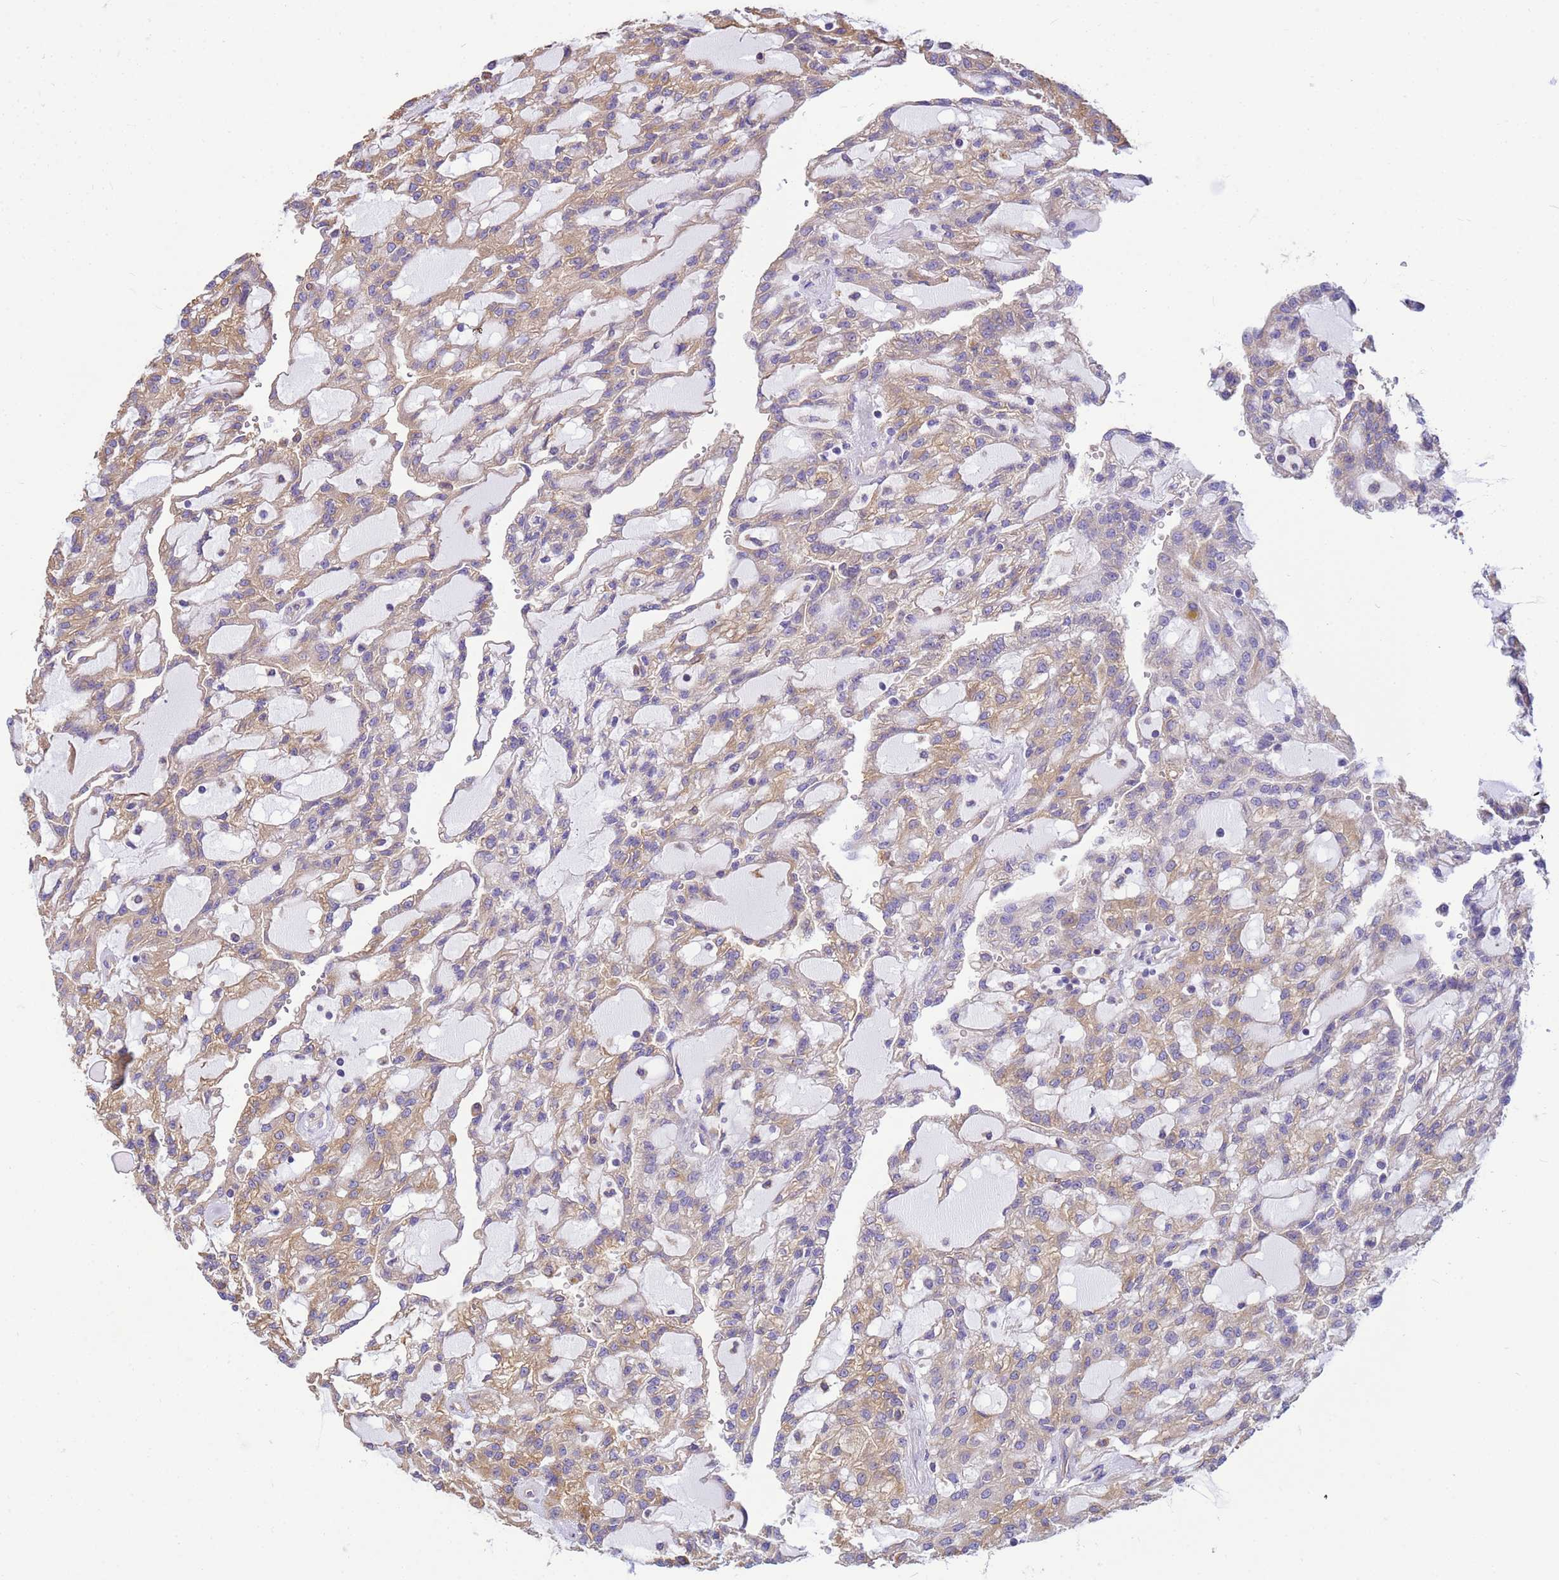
{"staining": {"intensity": "weak", "quantity": ">75%", "location": "cytoplasmic/membranous"}, "tissue": "renal cancer", "cell_type": "Tumor cells", "image_type": "cancer", "snomed": [{"axis": "morphology", "description": "Adenocarcinoma, NOS"}, {"axis": "topography", "description": "Kidney"}], "caption": "Human renal cancer (adenocarcinoma) stained with a brown dye displays weak cytoplasmic/membranous positive staining in about >75% of tumor cells.", "gene": "TUBB1", "patient": {"sex": "male", "age": 63}}